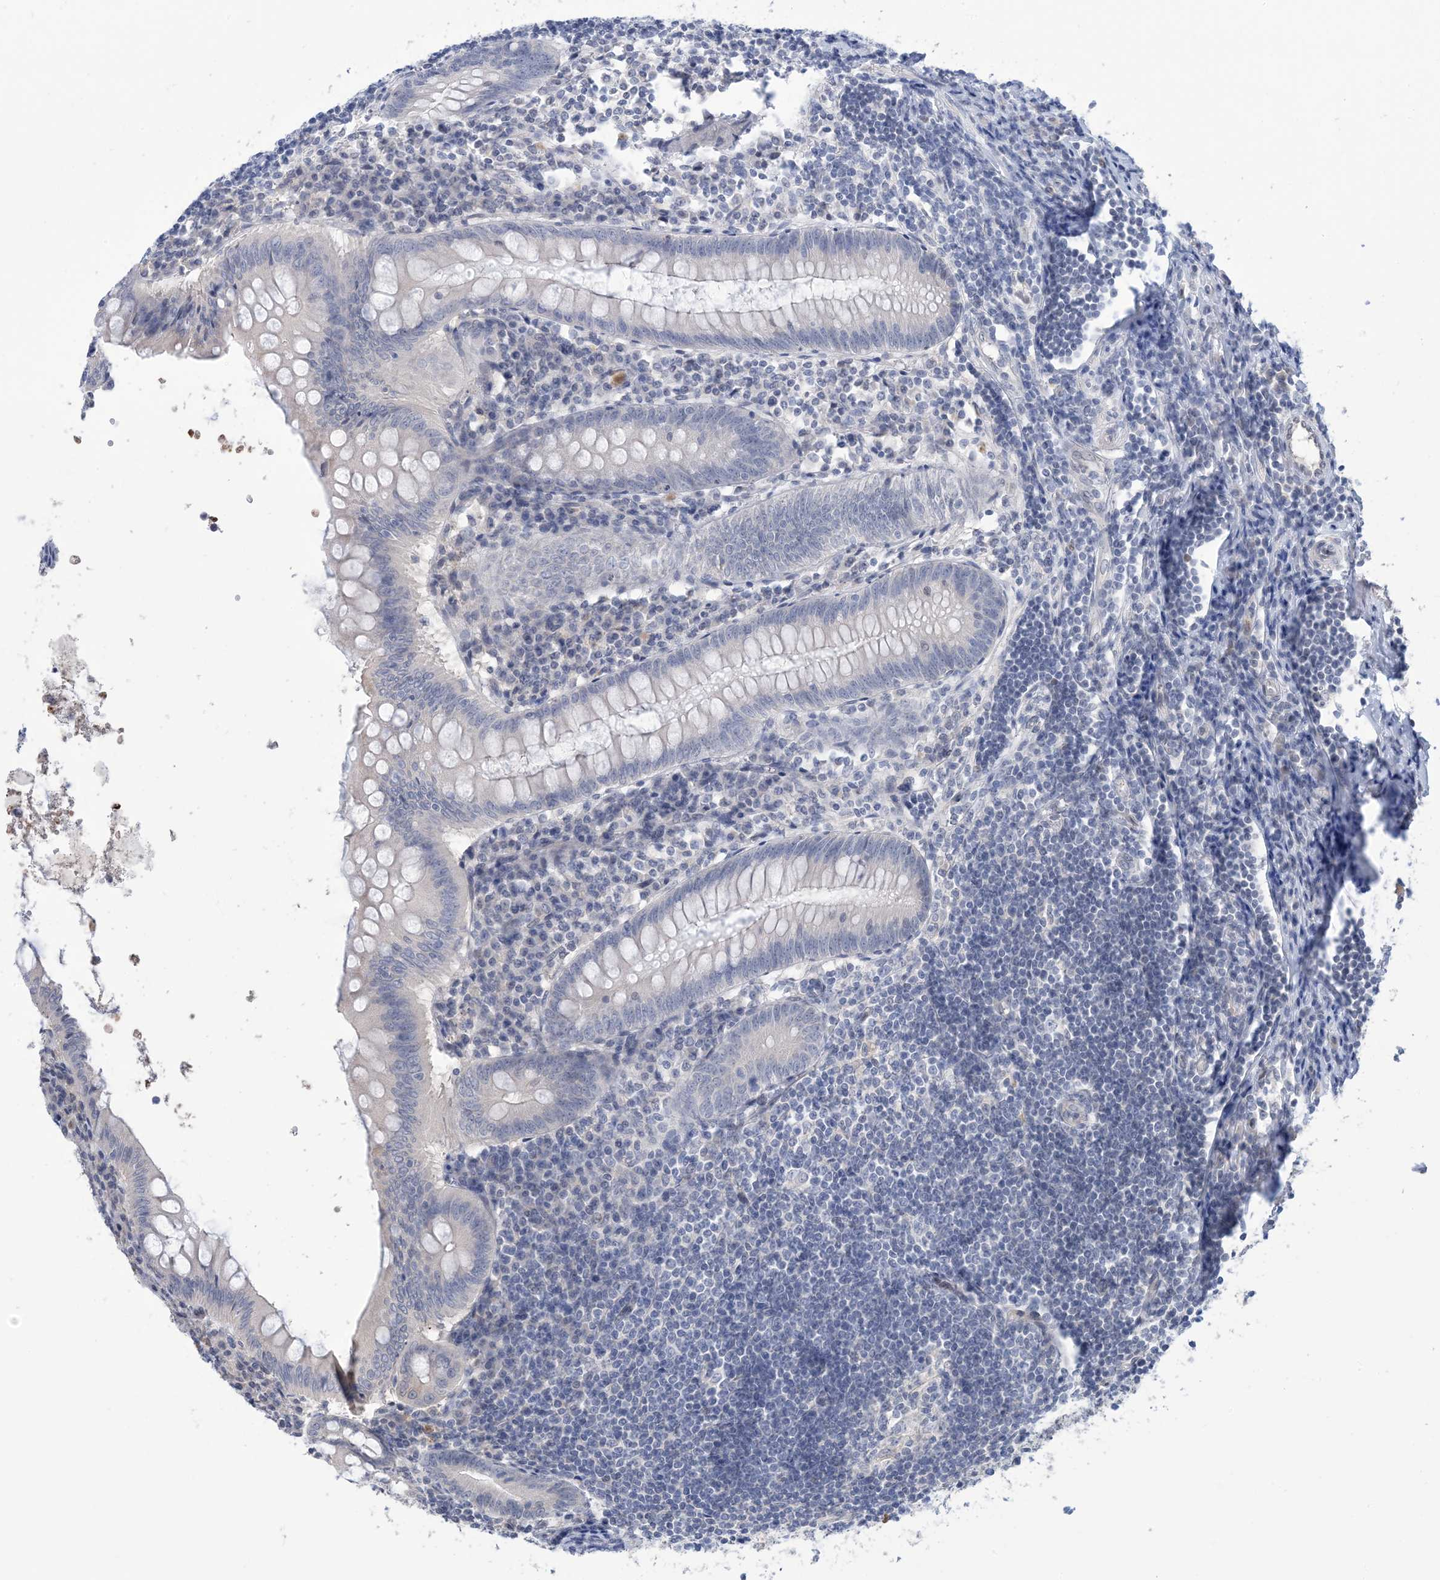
{"staining": {"intensity": "negative", "quantity": "none", "location": "none"}, "tissue": "appendix", "cell_type": "Glandular cells", "image_type": "normal", "snomed": [{"axis": "morphology", "description": "Normal tissue, NOS"}, {"axis": "topography", "description": "Appendix"}], "caption": "Immunohistochemistry (IHC) of normal appendix reveals no expression in glandular cells. The staining is performed using DAB brown chromogen with nuclei counter-stained in using hematoxylin.", "gene": "TTYH1", "patient": {"sex": "female", "age": 54}}